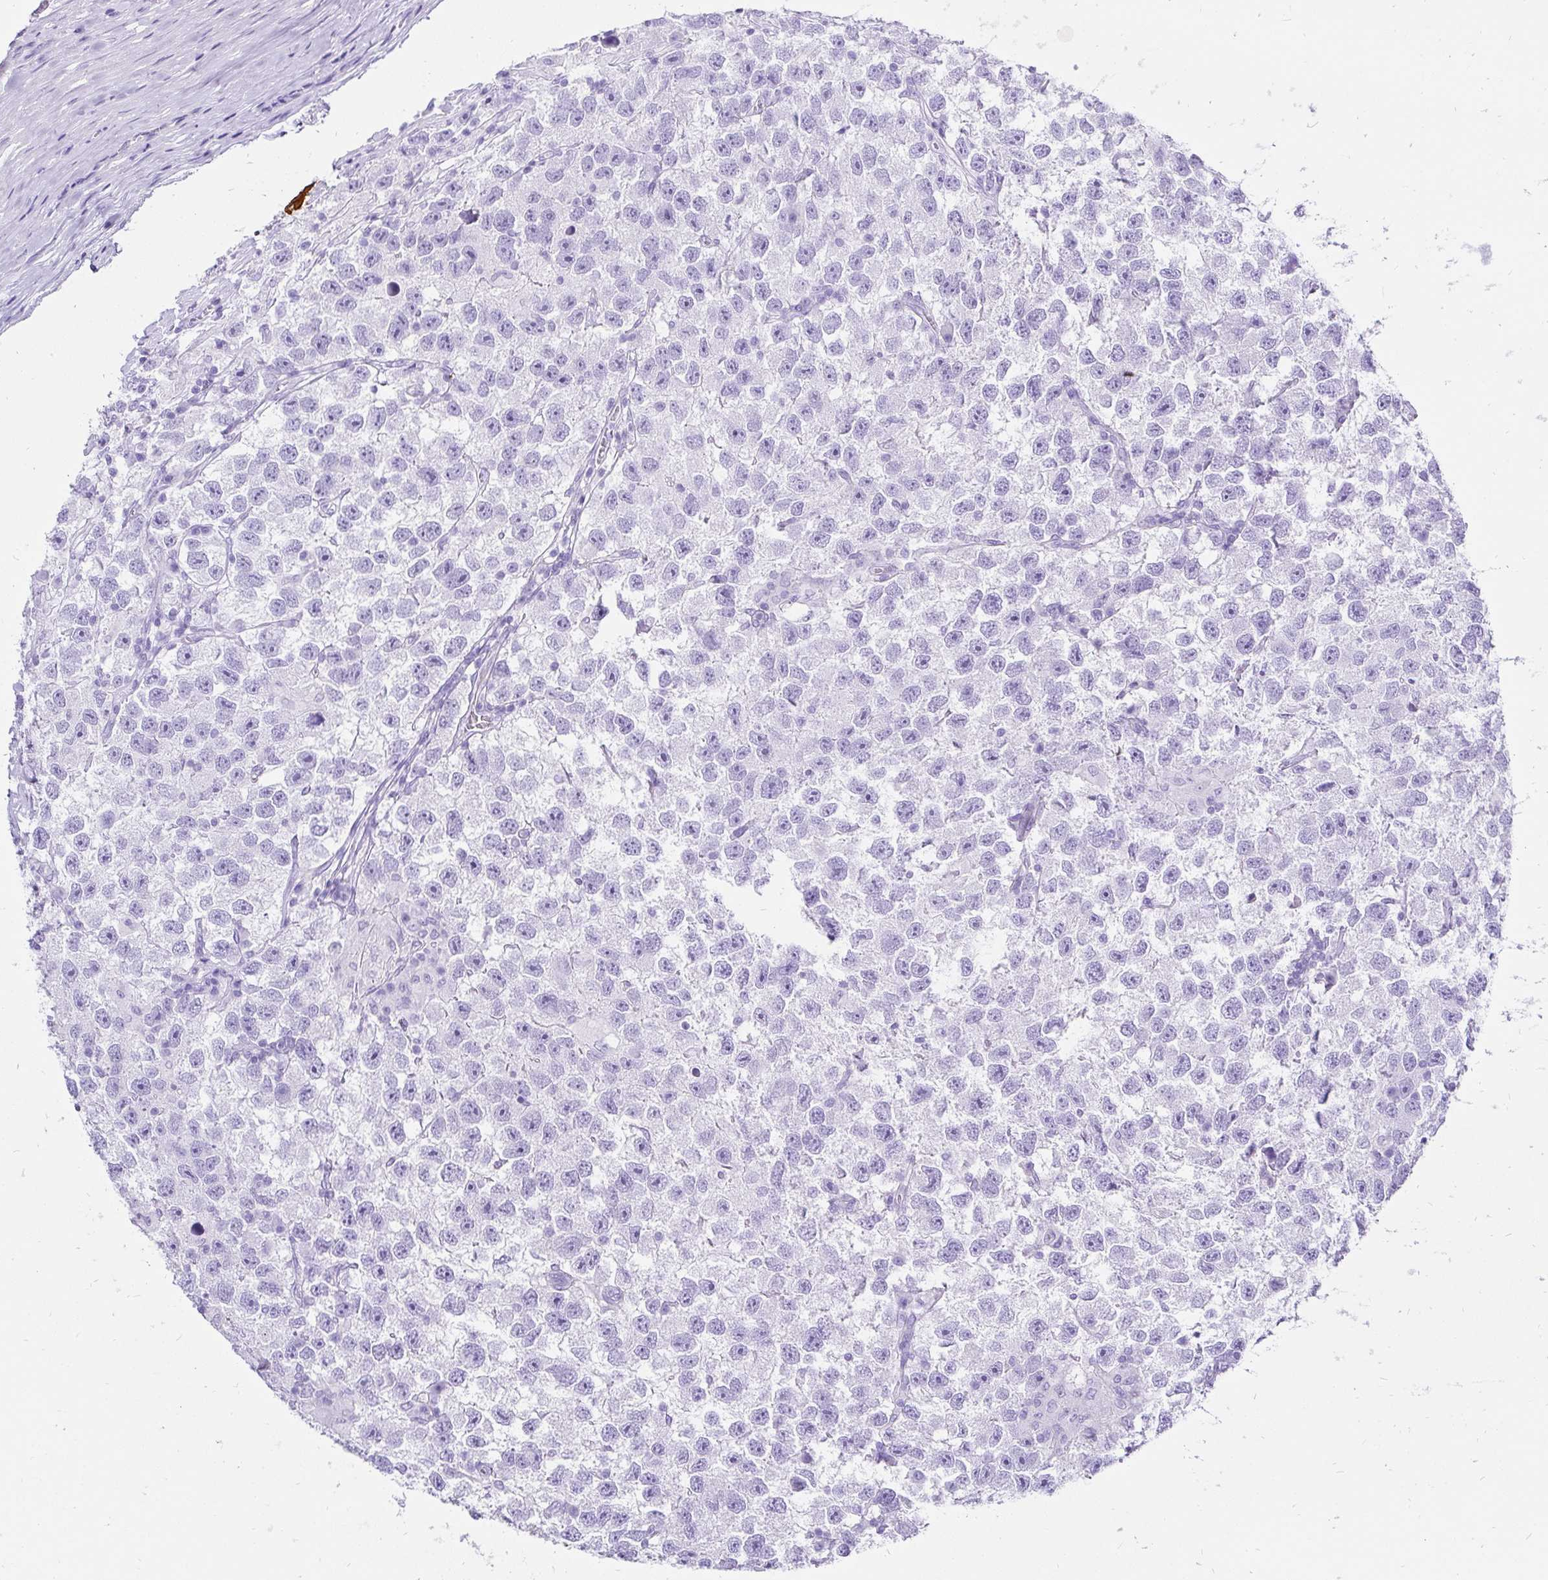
{"staining": {"intensity": "negative", "quantity": "none", "location": "none"}, "tissue": "testis cancer", "cell_type": "Tumor cells", "image_type": "cancer", "snomed": [{"axis": "morphology", "description": "Seminoma, NOS"}, {"axis": "topography", "description": "Testis"}], "caption": "Immunohistochemical staining of human testis cancer displays no significant positivity in tumor cells.", "gene": "KRT13", "patient": {"sex": "male", "age": 26}}